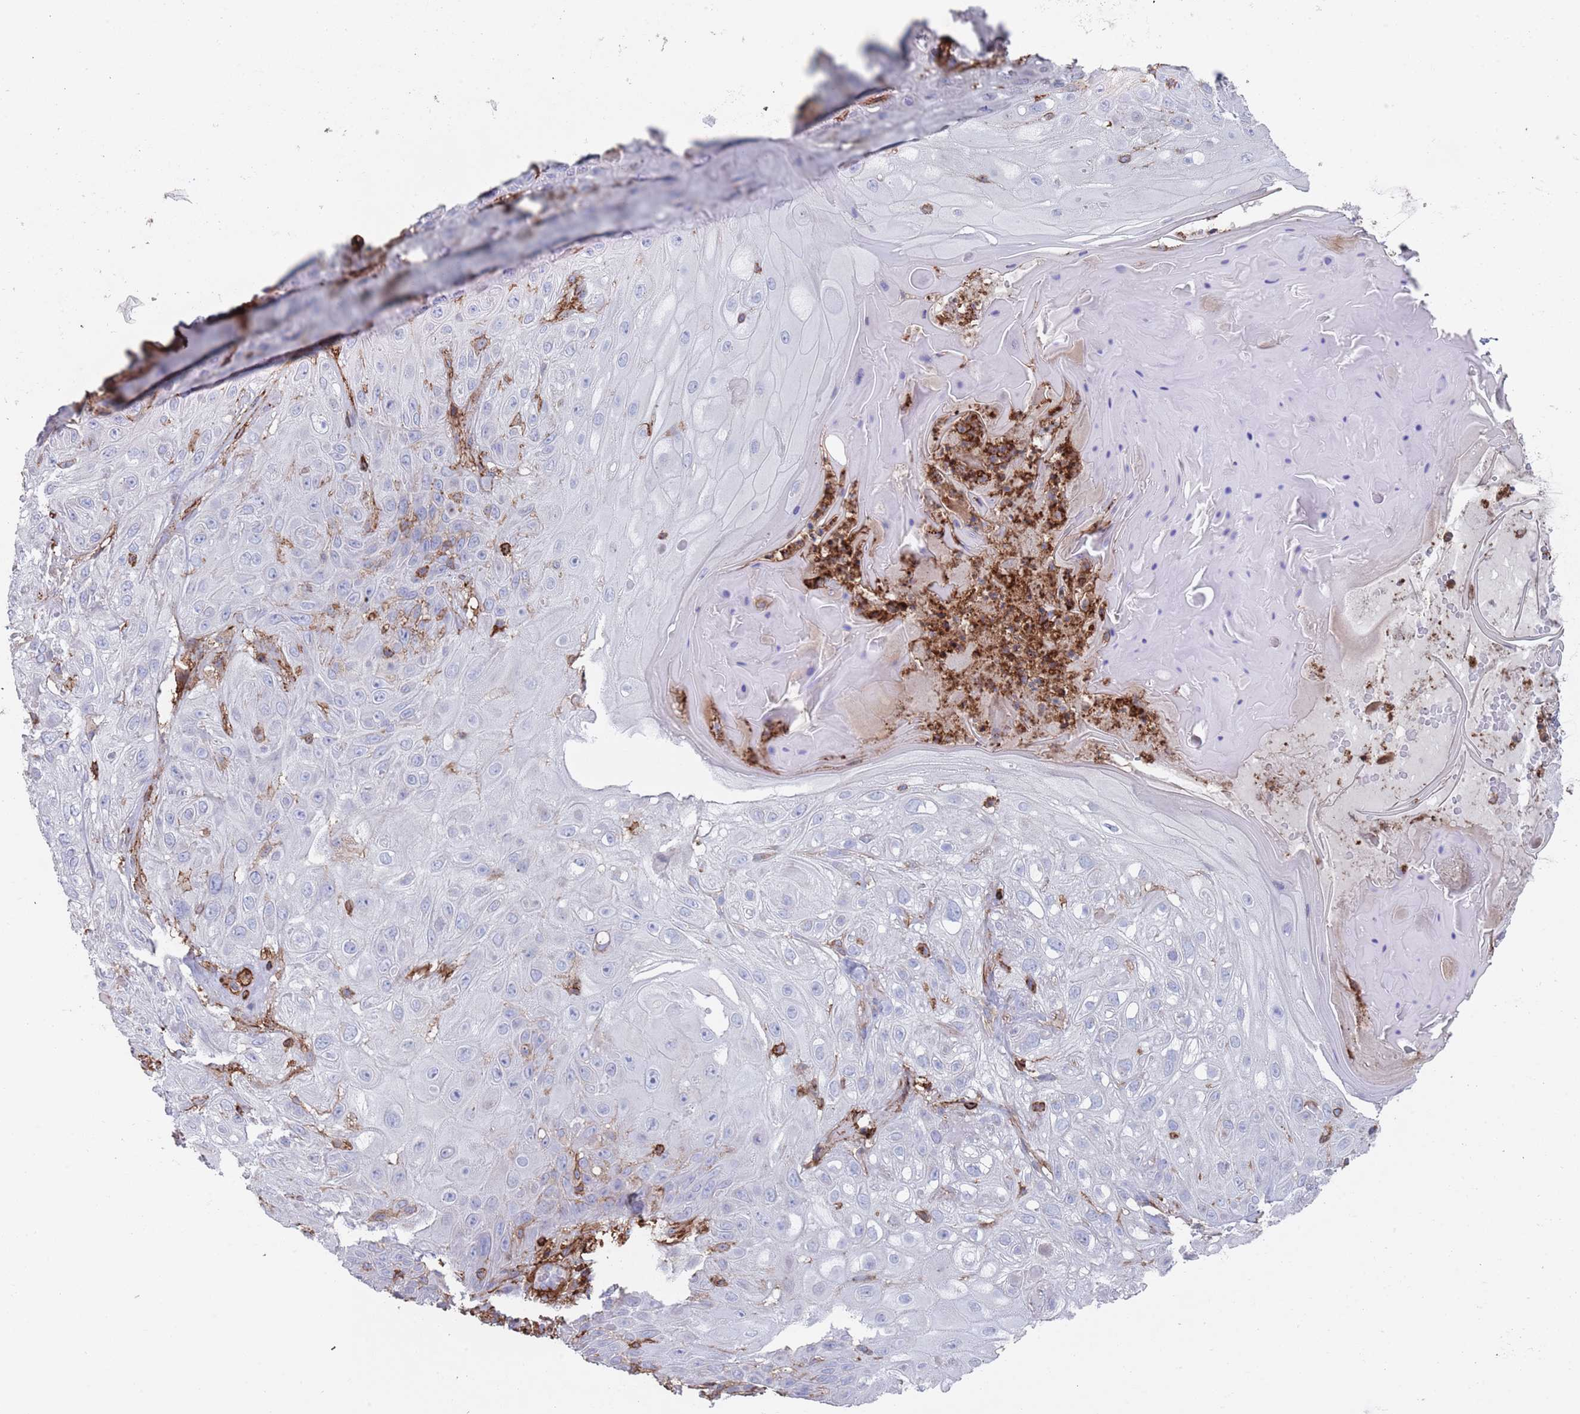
{"staining": {"intensity": "negative", "quantity": "none", "location": "none"}, "tissue": "skin cancer", "cell_type": "Tumor cells", "image_type": "cancer", "snomed": [{"axis": "morphology", "description": "Normal tissue, NOS"}, {"axis": "morphology", "description": "Squamous cell carcinoma, NOS"}, {"axis": "topography", "description": "Skin"}, {"axis": "topography", "description": "Cartilage tissue"}], "caption": "Tumor cells are negative for protein expression in human skin cancer (squamous cell carcinoma).", "gene": "RNF144A", "patient": {"sex": "female", "age": 79}}